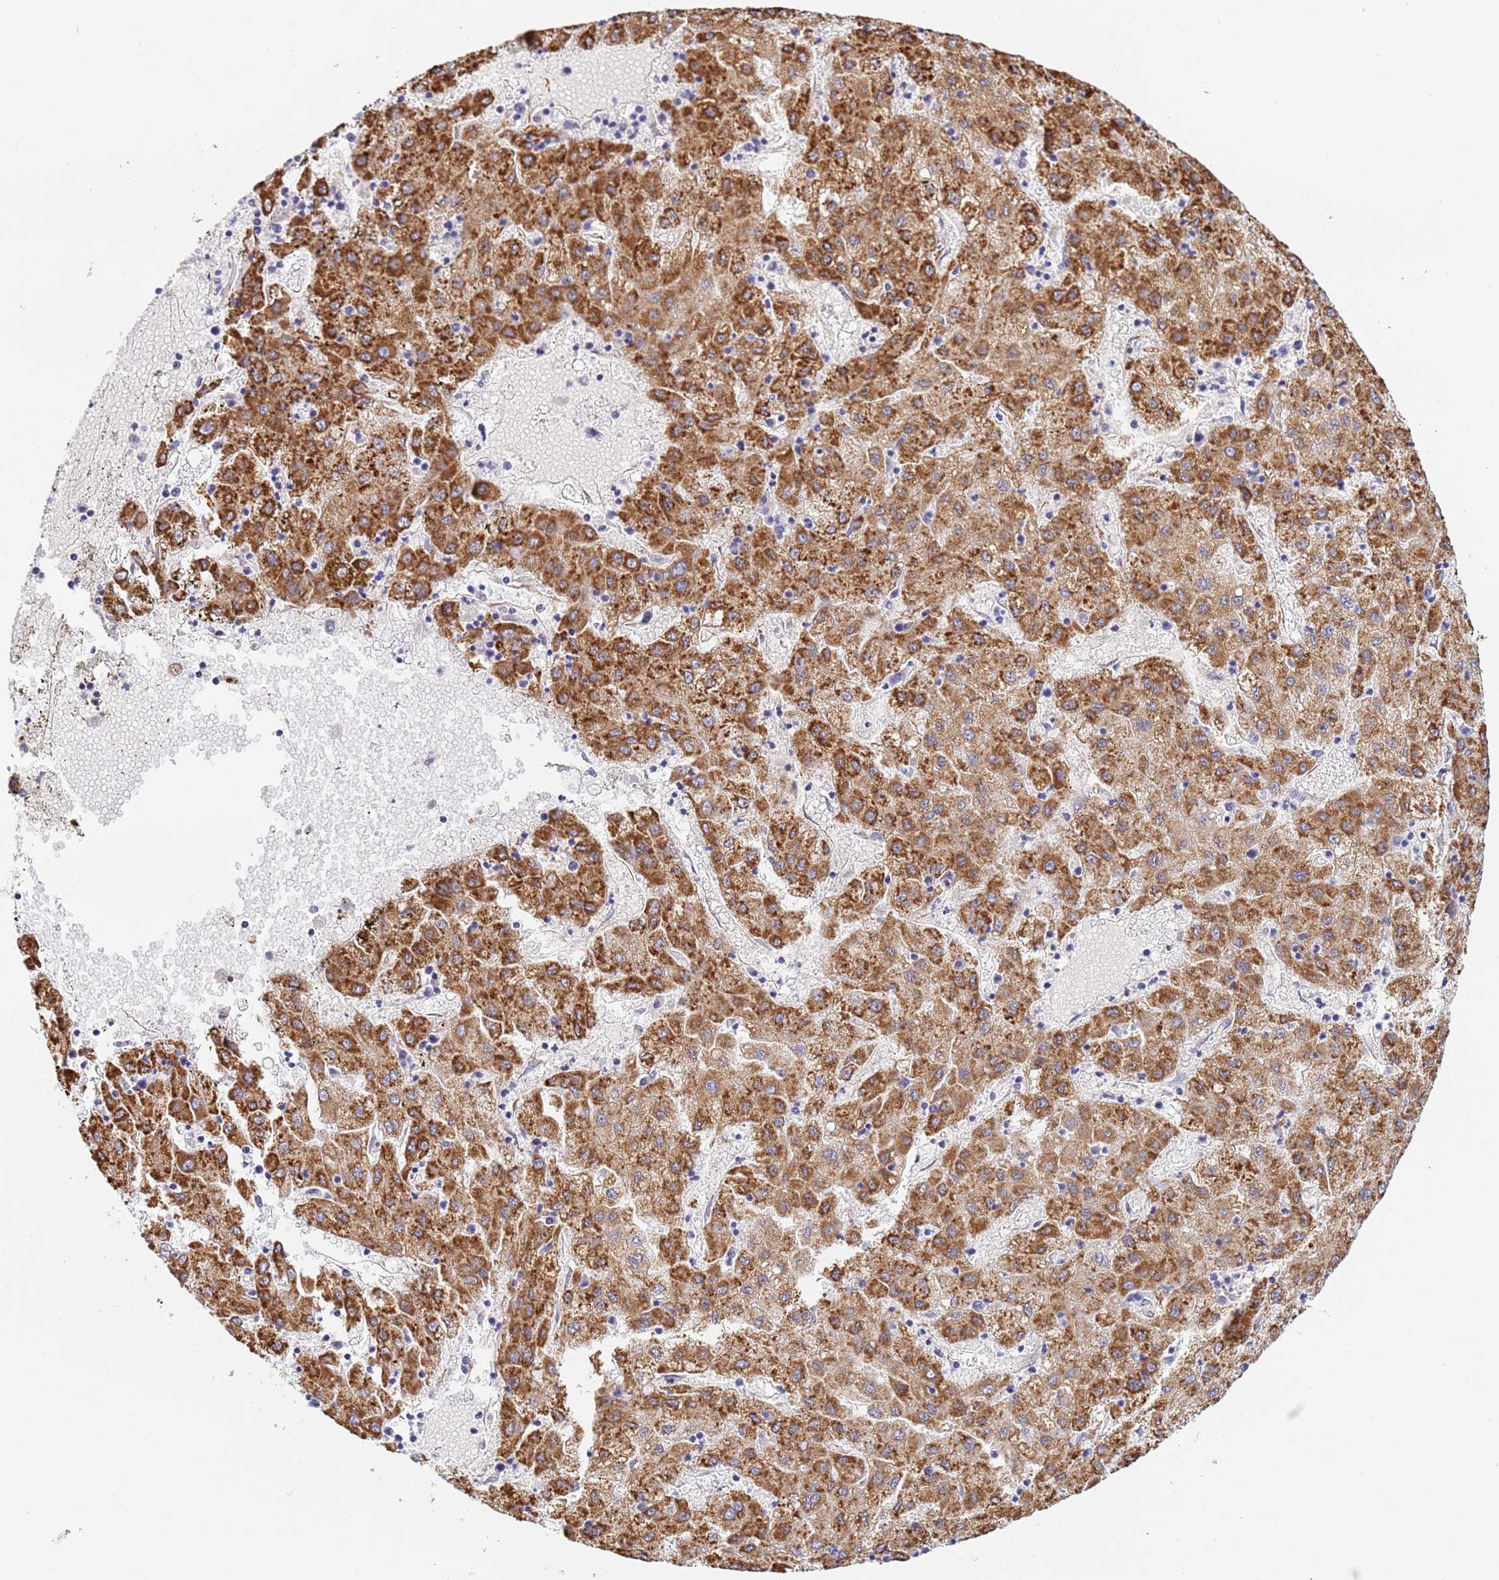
{"staining": {"intensity": "strong", "quantity": ">75%", "location": "cytoplasmic/membranous"}, "tissue": "liver cancer", "cell_type": "Tumor cells", "image_type": "cancer", "snomed": [{"axis": "morphology", "description": "Carcinoma, Hepatocellular, NOS"}, {"axis": "topography", "description": "Liver"}], "caption": "Liver hepatocellular carcinoma was stained to show a protein in brown. There is high levels of strong cytoplasmic/membranous expression in approximately >75% of tumor cells.", "gene": "GDAP2", "patient": {"sex": "male", "age": 72}}